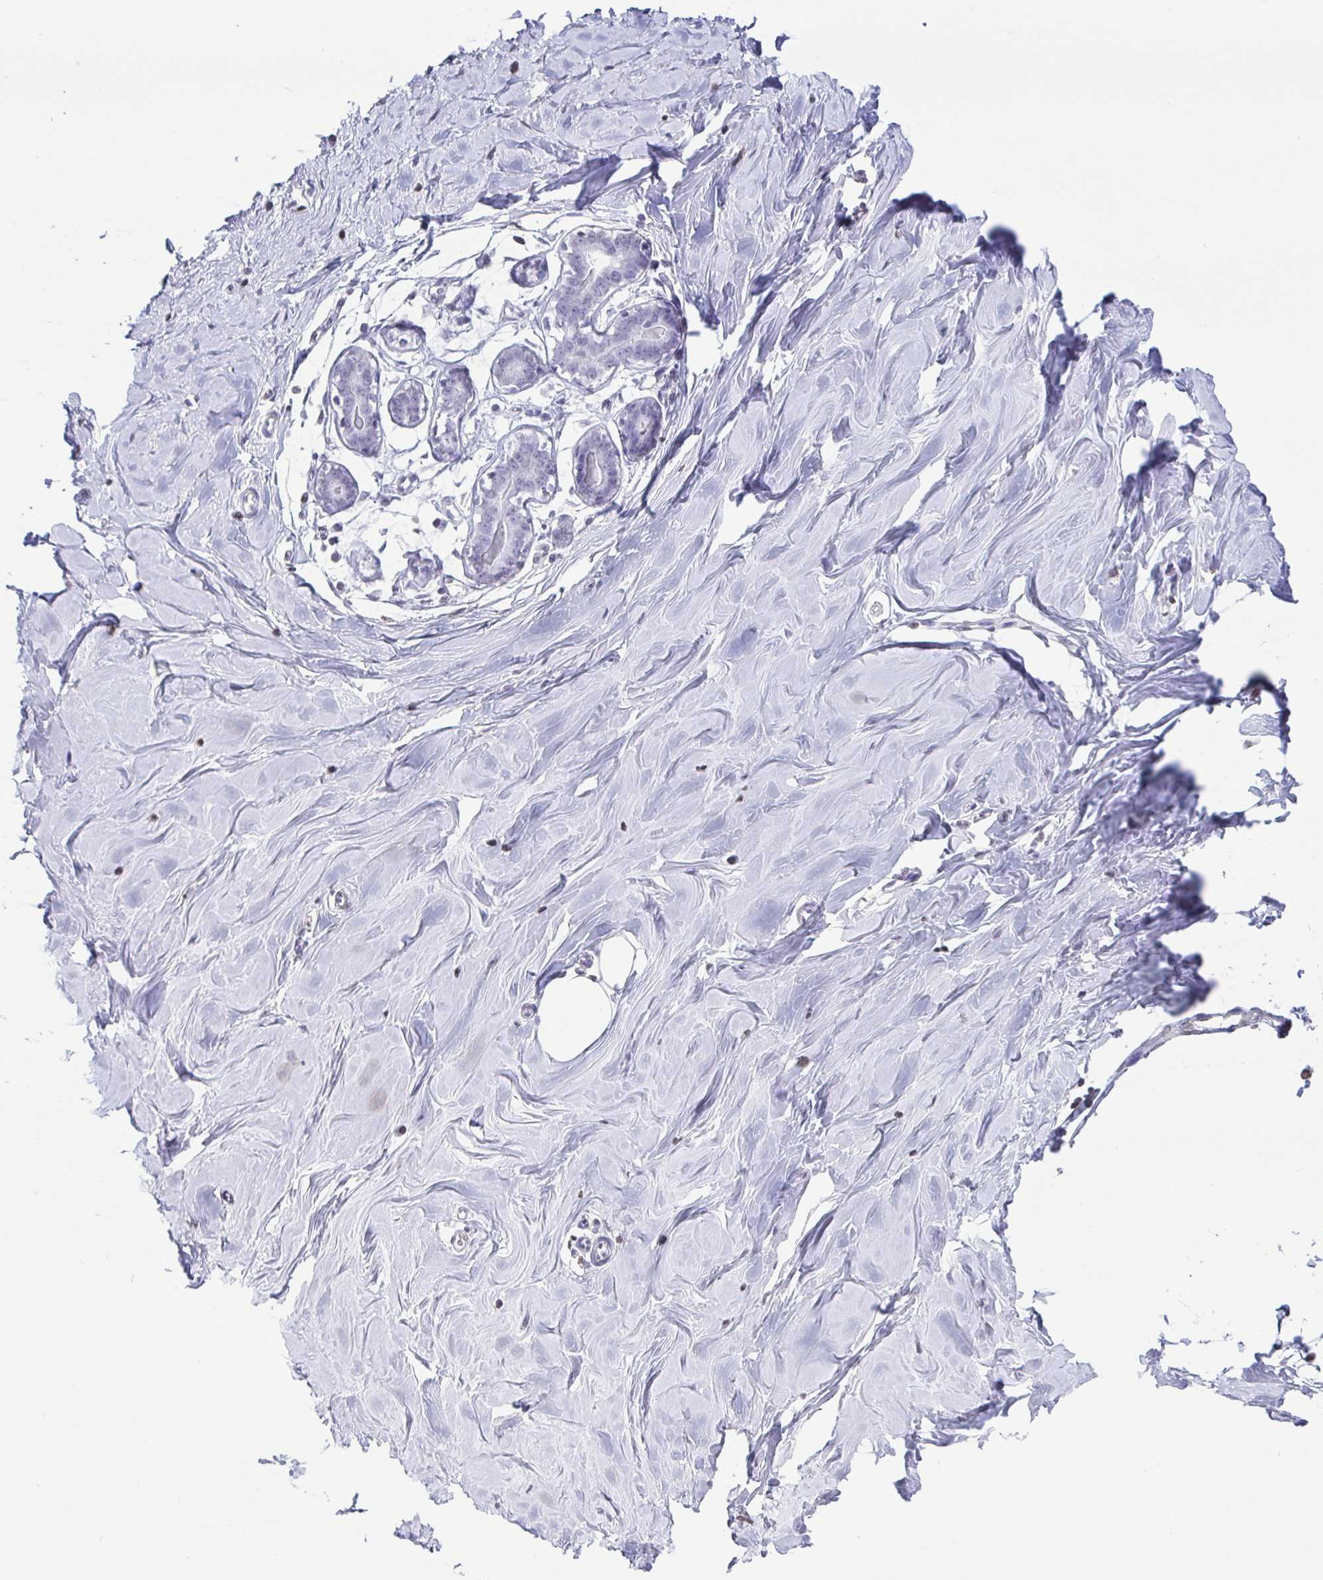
{"staining": {"intensity": "negative", "quantity": "none", "location": "none"}, "tissue": "breast", "cell_type": "Adipocytes", "image_type": "normal", "snomed": [{"axis": "morphology", "description": "Normal tissue, NOS"}, {"axis": "topography", "description": "Breast"}], "caption": "The histopathology image demonstrates no significant staining in adipocytes of breast.", "gene": "VCX2", "patient": {"sex": "female", "age": 27}}